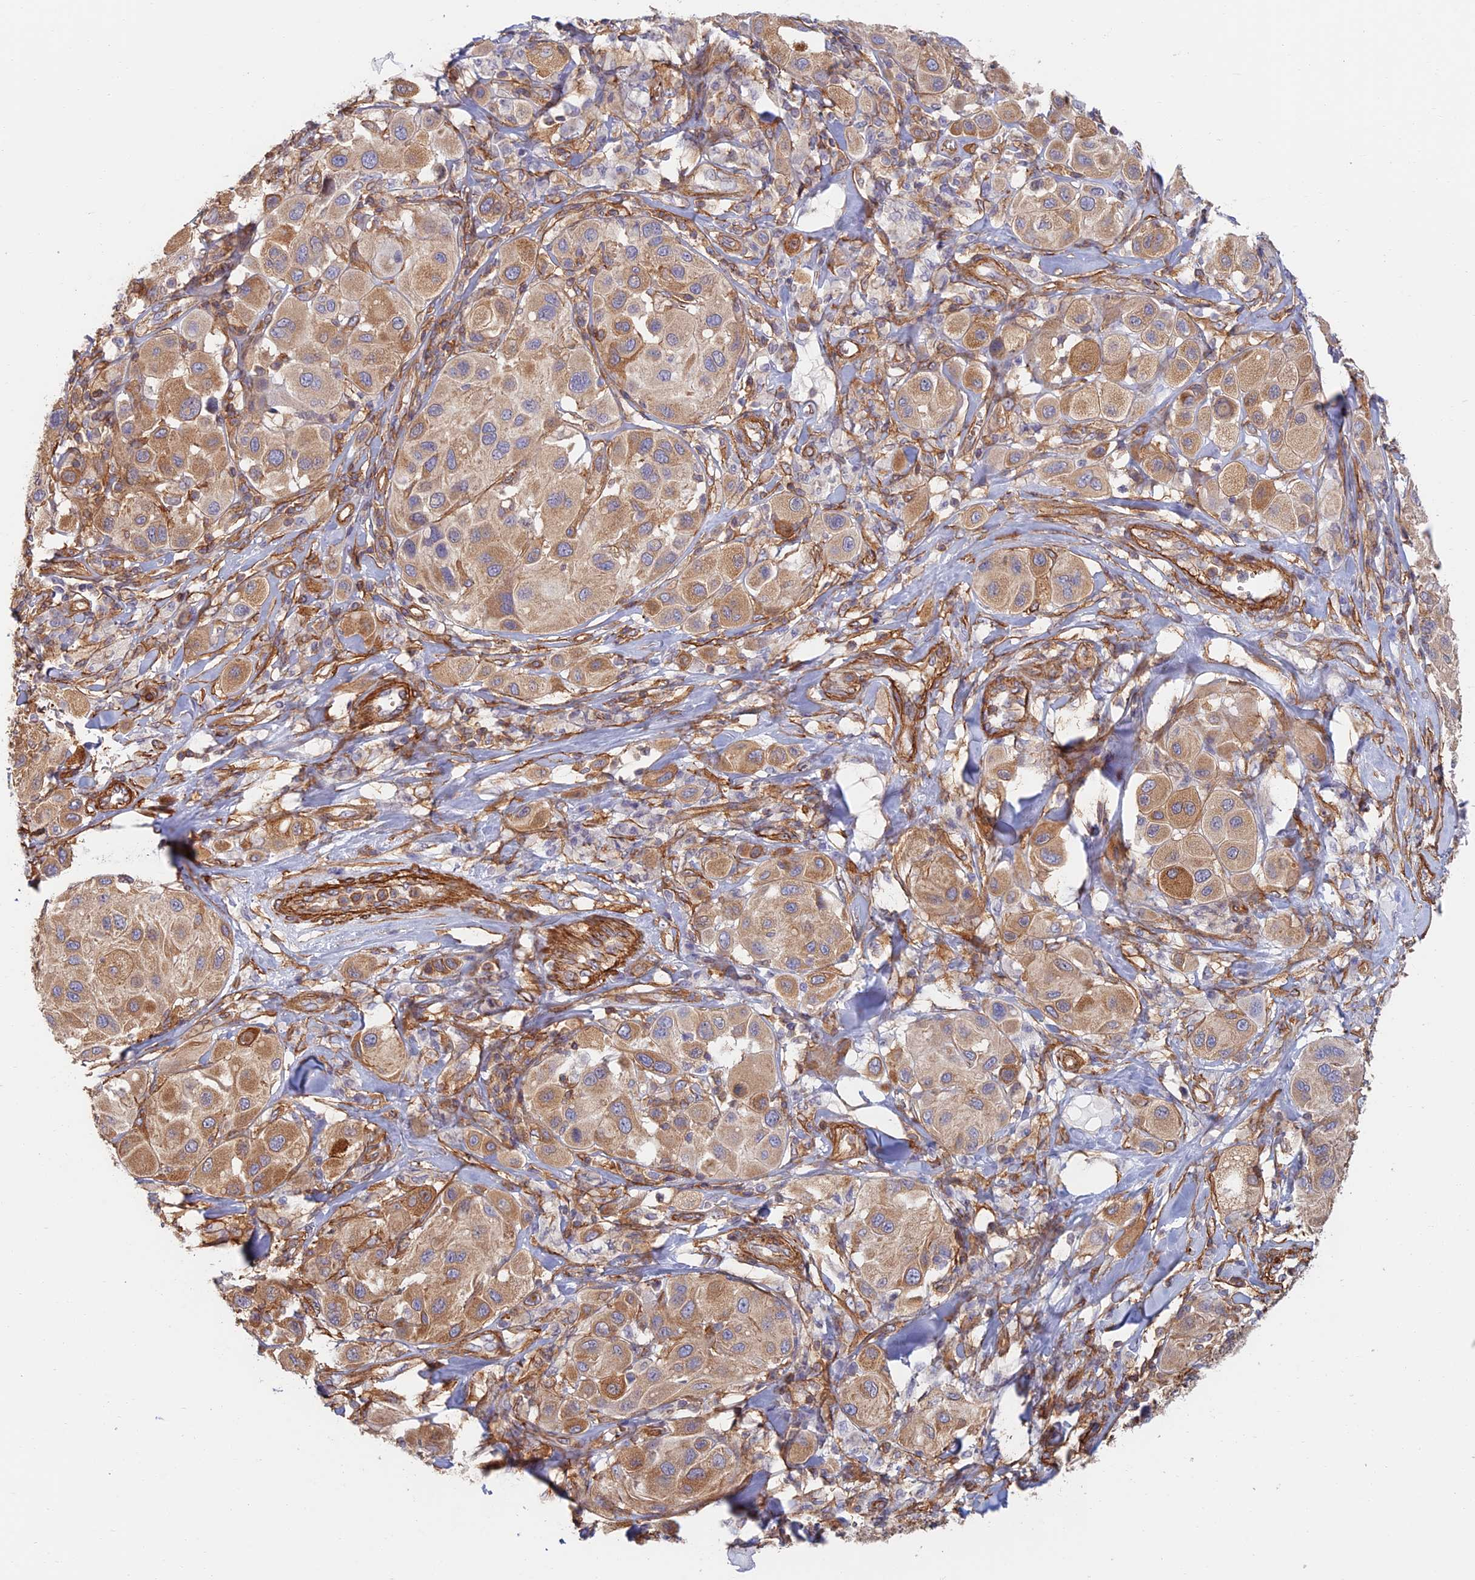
{"staining": {"intensity": "moderate", "quantity": ">75%", "location": "cytoplasmic/membranous"}, "tissue": "melanoma", "cell_type": "Tumor cells", "image_type": "cancer", "snomed": [{"axis": "morphology", "description": "Malignant melanoma, Metastatic site"}, {"axis": "topography", "description": "Skin"}], "caption": "Malignant melanoma (metastatic site) stained with a protein marker shows moderate staining in tumor cells.", "gene": "PAK4", "patient": {"sex": "male", "age": 41}}